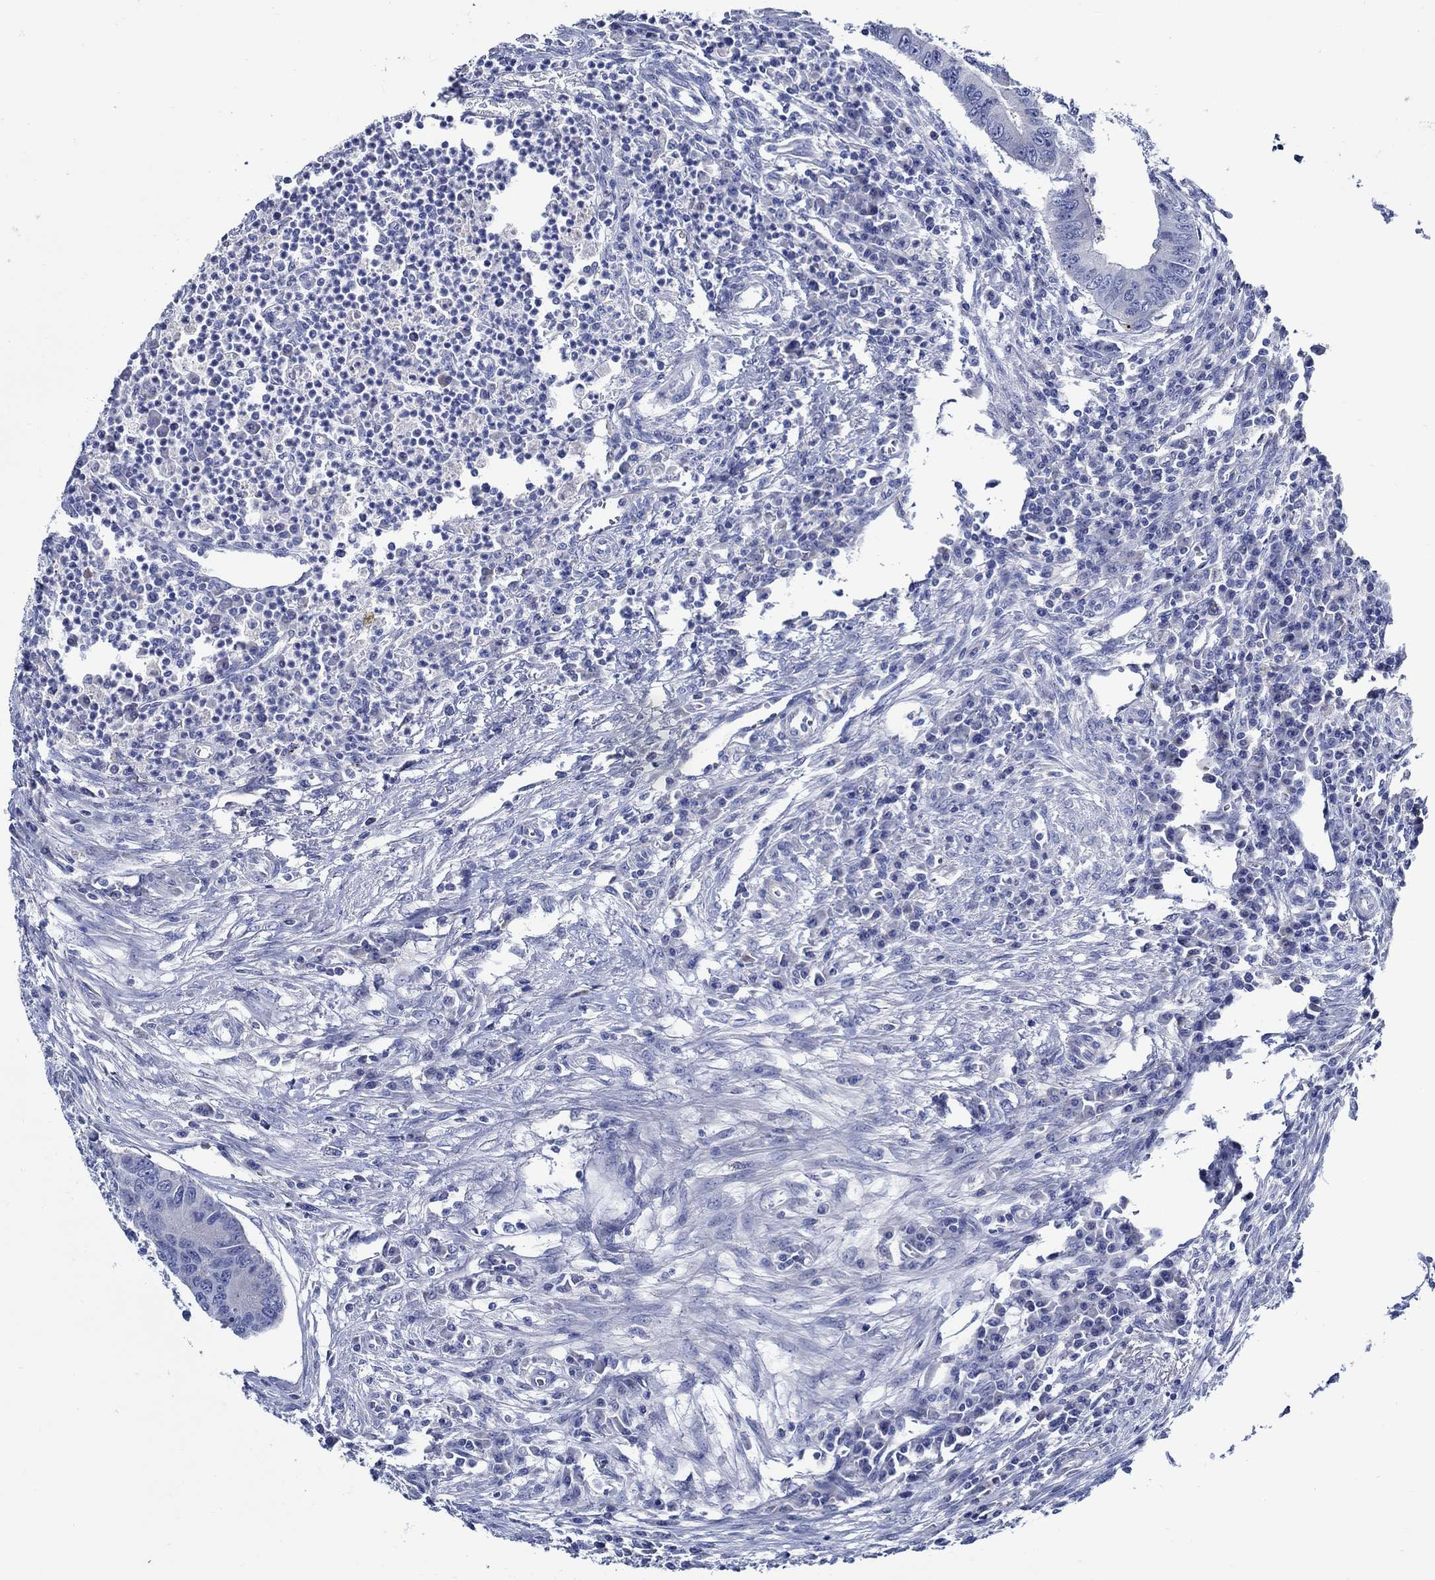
{"staining": {"intensity": "negative", "quantity": "none", "location": "none"}, "tissue": "colorectal cancer", "cell_type": "Tumor cells", "image_type": "cancer", "snomed": [{"axis": "morphology", "description": "Adenocarcinoma, NOS"}, {"axis": "topography", "description": "Colon"}], "caption": "The immunohistochemistry (IHC) photomicrograph has no significant positivity in tumor cells of colorectal cancer tissue.", "gene": "SKOR1", "patient": {"sex": "male", "age": 53}}